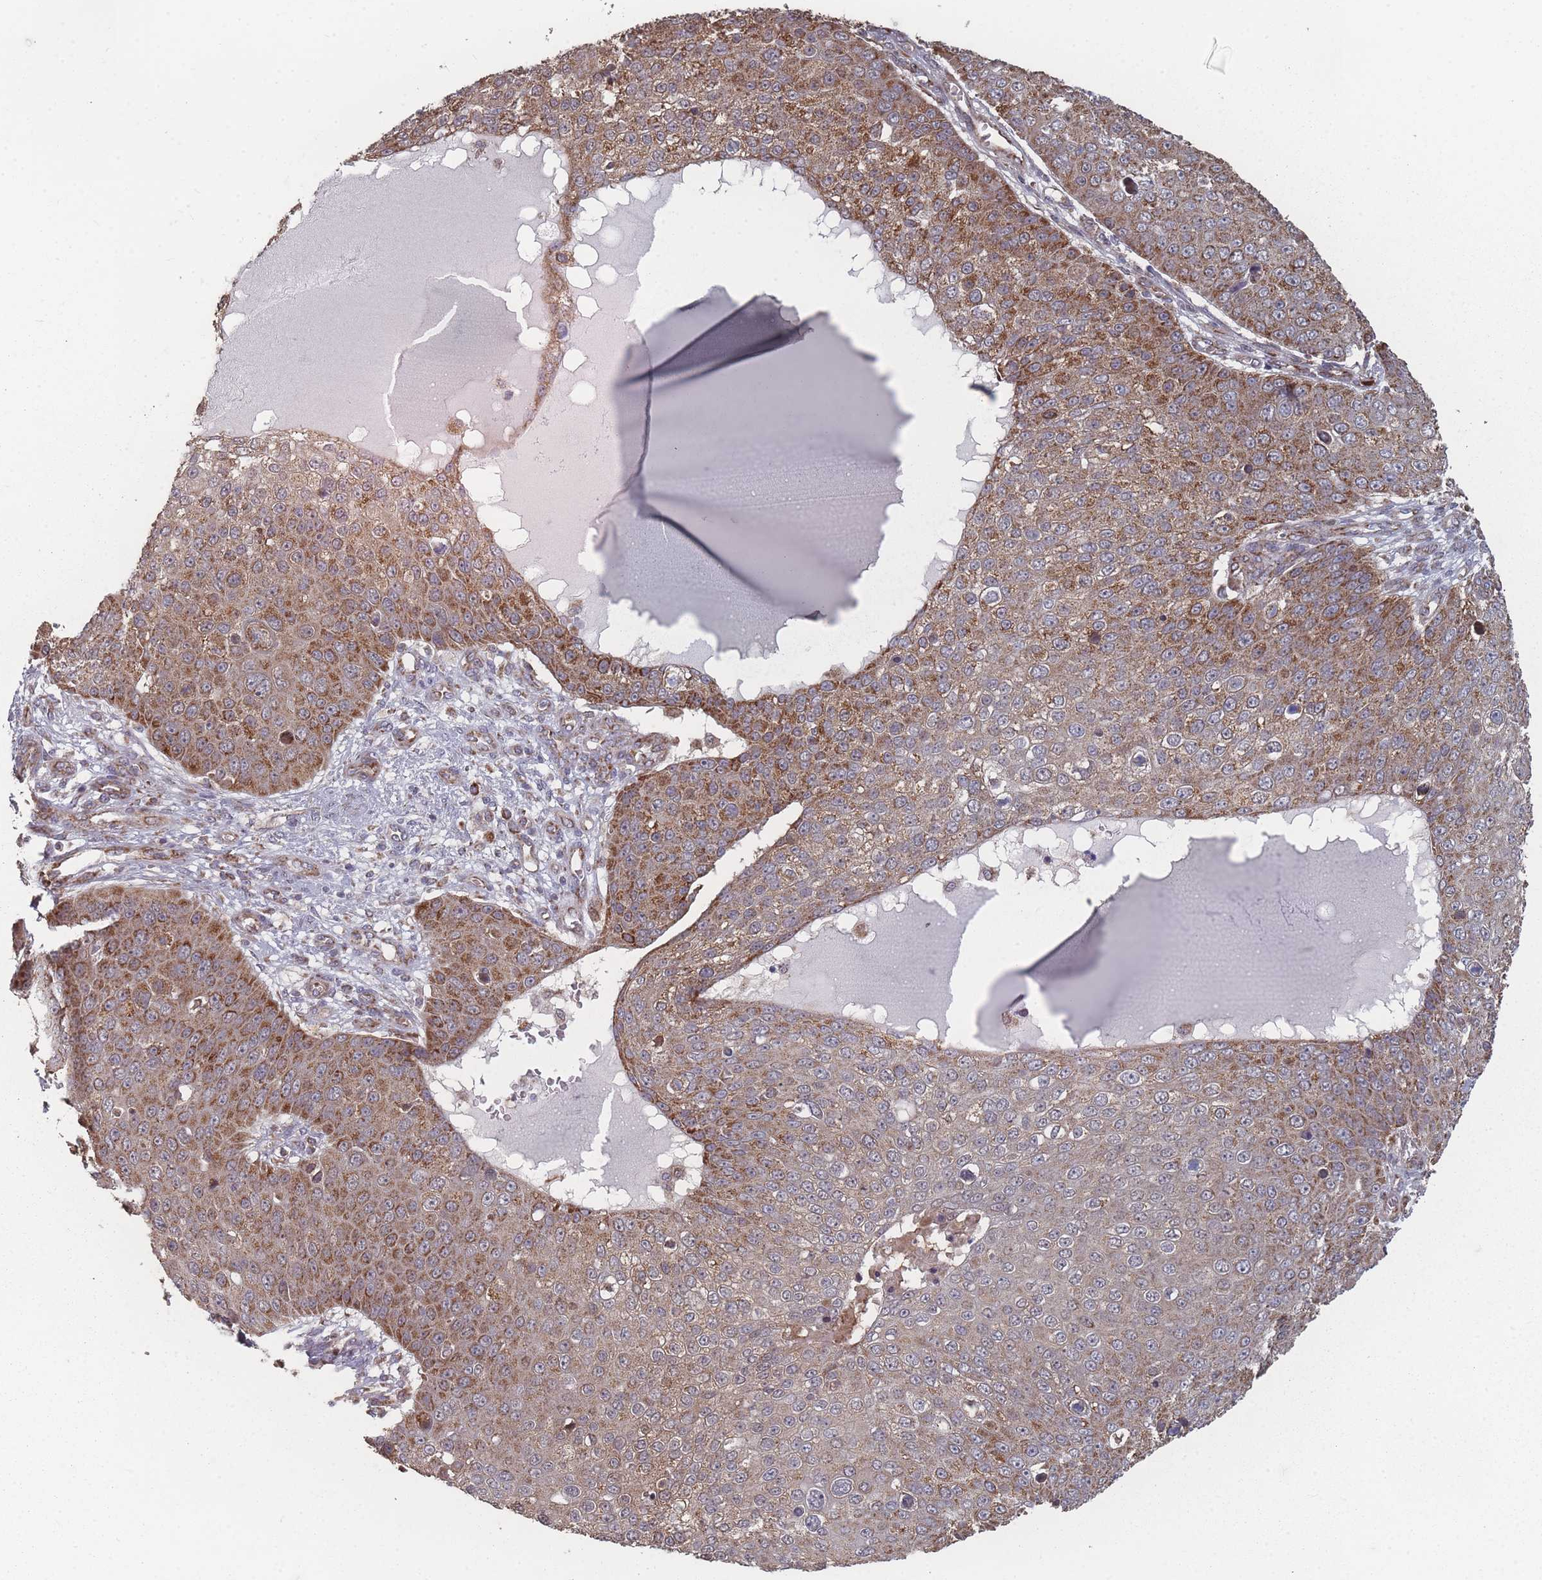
{"staining": {"intensity": "moderate", "quantity": ">75%", "location": "cytoplasmic/membranous"}, "tissue": "skin cancer", "cell_type": "Tumor cells", "image_type": "cancer", "snomed": [{"axis": "morphology", "description": "Squamous cell carcinoma, NOS"}, {"axis": "topography", "description": "Skin"}], "caption": "Skin squamous cell carcinoma stained with DAB immunohistochemistry (IHC) displays medium levels of moderate cytoplasmic/membranous positivity in about >75% of tumor cells.", "gene": "PSMB3", "patient": {"sex": "male", "age": 71}}